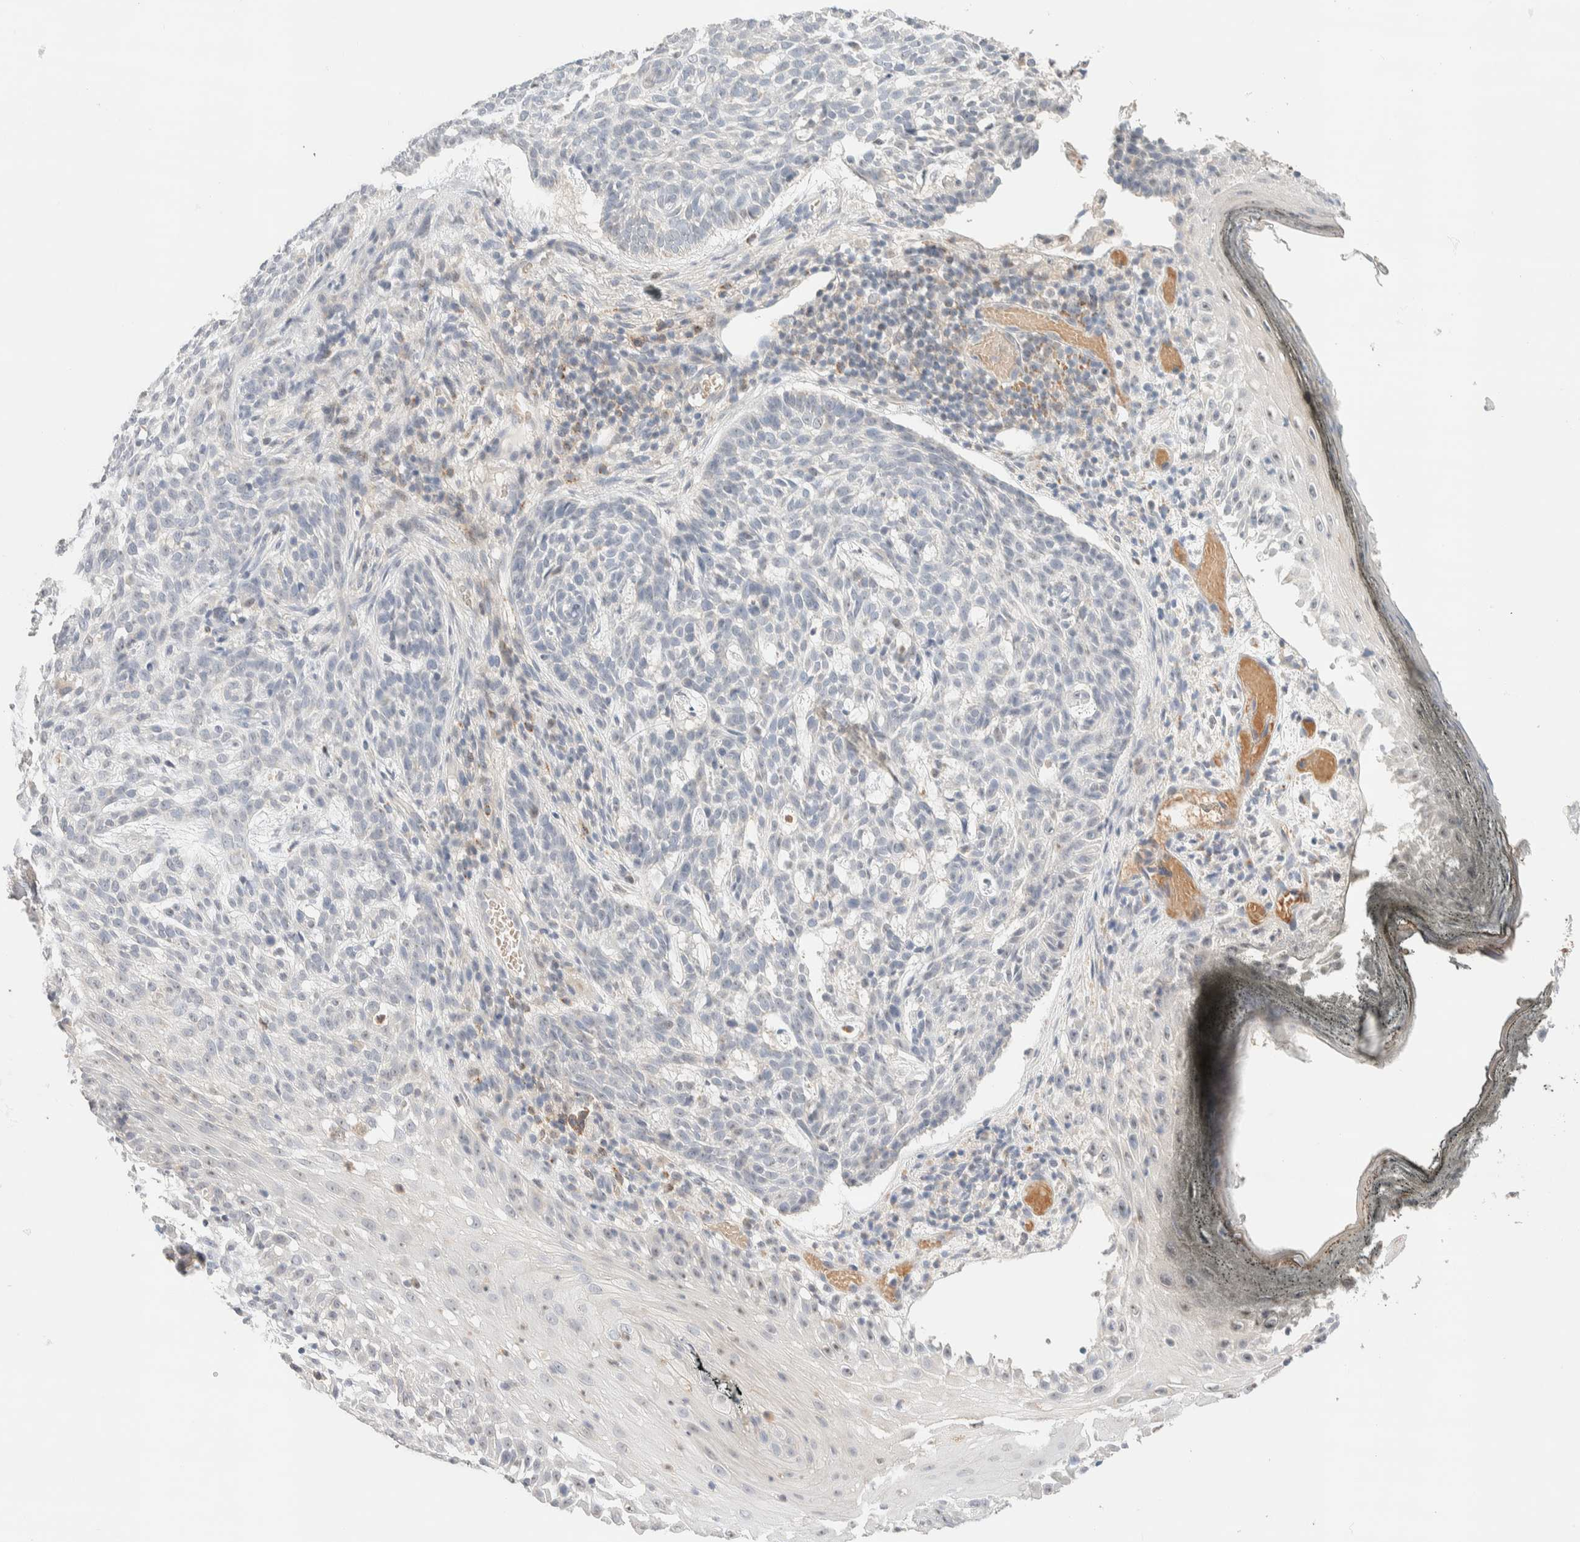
{"staining": {"intensity": "negative", "quantity": "none", "location": "none"}, "tissue": "skin cancer", "cell_type": "Tumor cells", "image_type": "cancer", "snomed": [{"axis": "morphology", "description": "Basal cell carcinoma"}, {"axis": "topography", "description": "Skin"}], "caption": "IHC photomicrograph of neoplastic tissue: skin basal cell carcinoma stained with DAB (3,3'-diaminobenzidine) displays no significant protein positivity in tumor cells.", "gene": "HDHD3", "patient": {"sex": "female", "age": 64}}